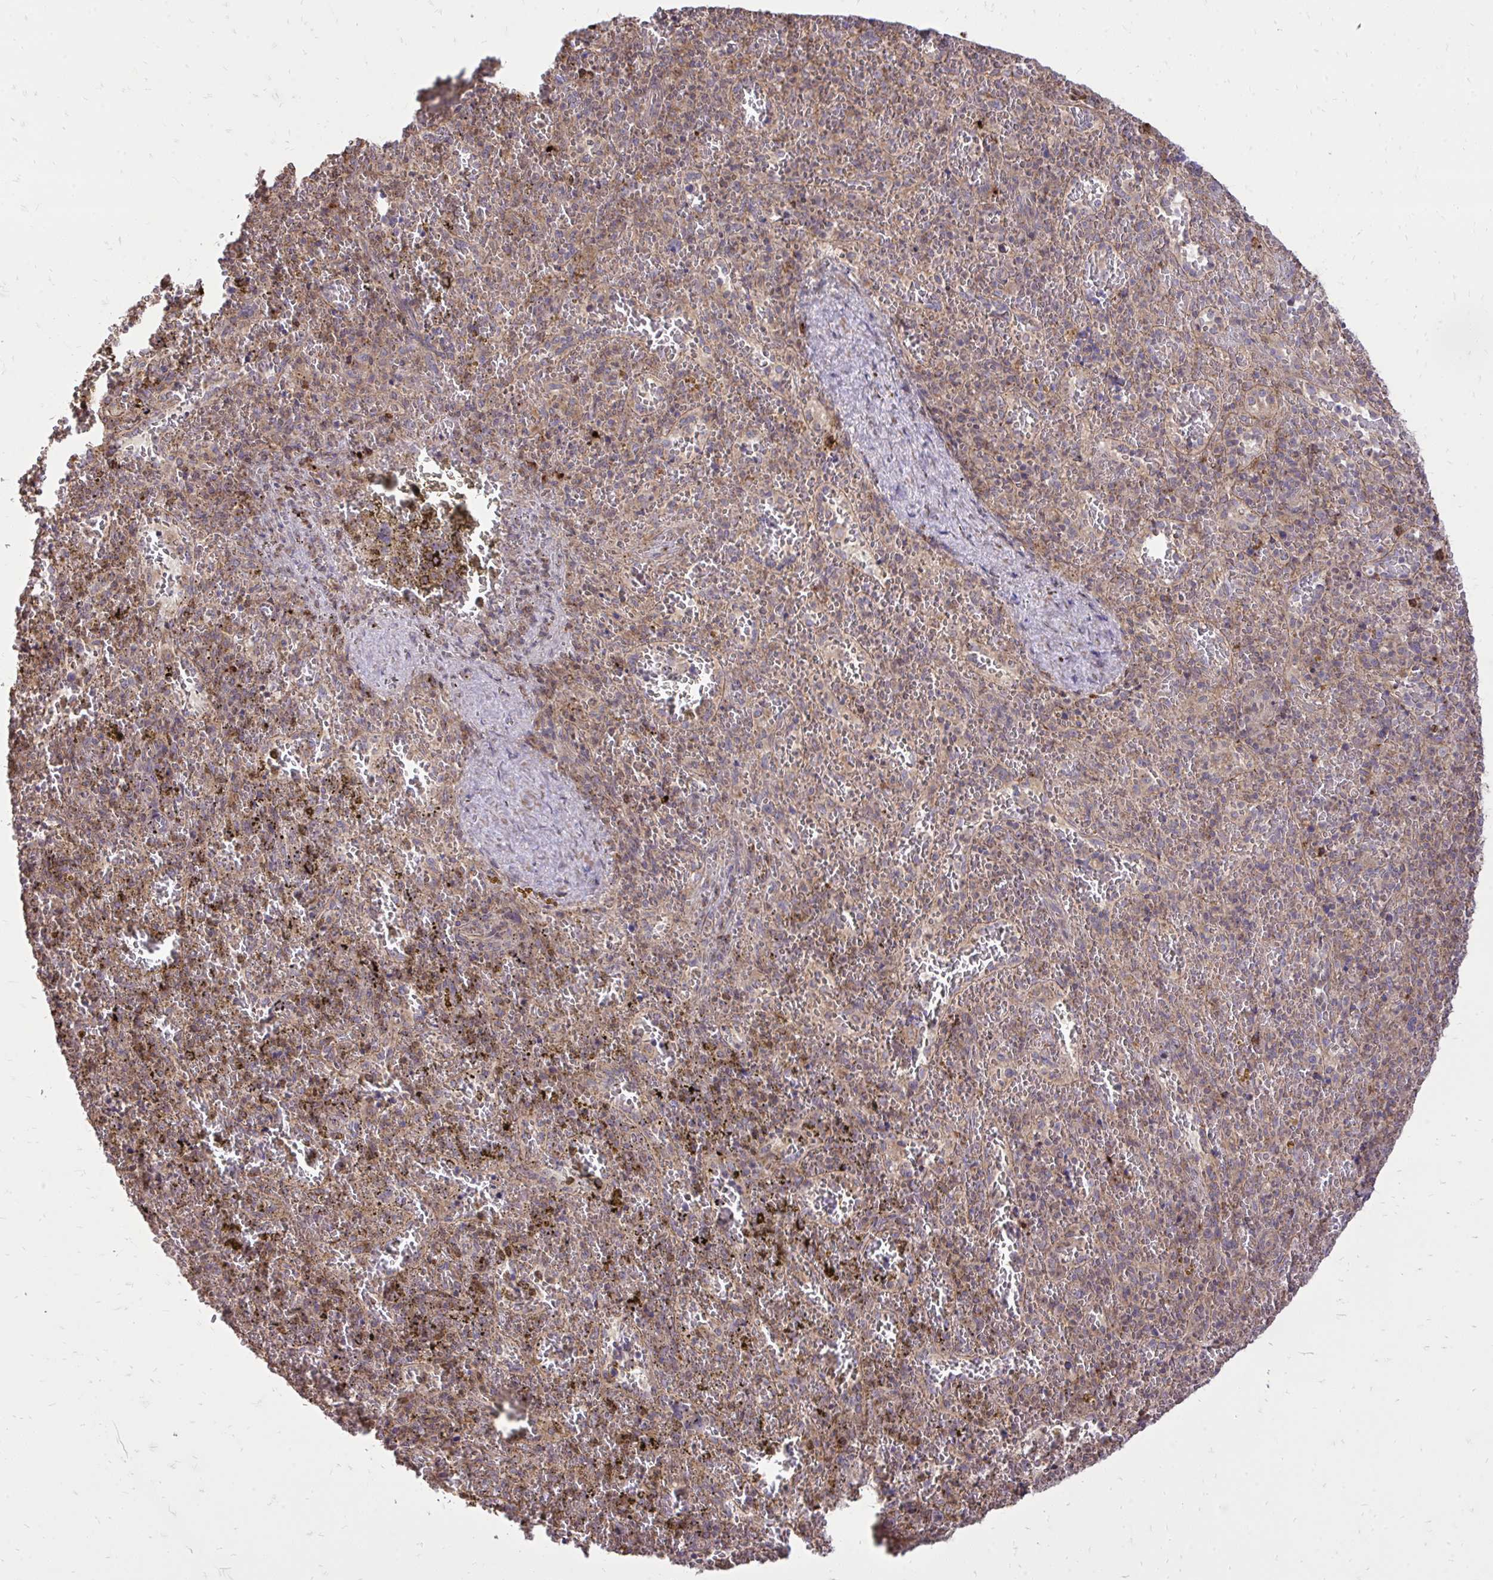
{"staining": {"intensity": "moderate", "quantity": "25%-75%", "location": "cytoplasmic/membranous"}, "tissue": "spleen", "cell_type": "Cells in red pulp", "image_type": "normal", "snomed": [{"axis": "morphology", "description": "Normal tissue, NOS"}, {"axis": "topography", "description": "Spleen"}], "caption": "Spleen was stained to show a protein in brown. There is medium levels of moderate cytoplasmic/membranous positivity in about 25%-75% of cells in red pulp.", "gene": "SLC7A5", "patient": {"sex": "female", "age": 50}}